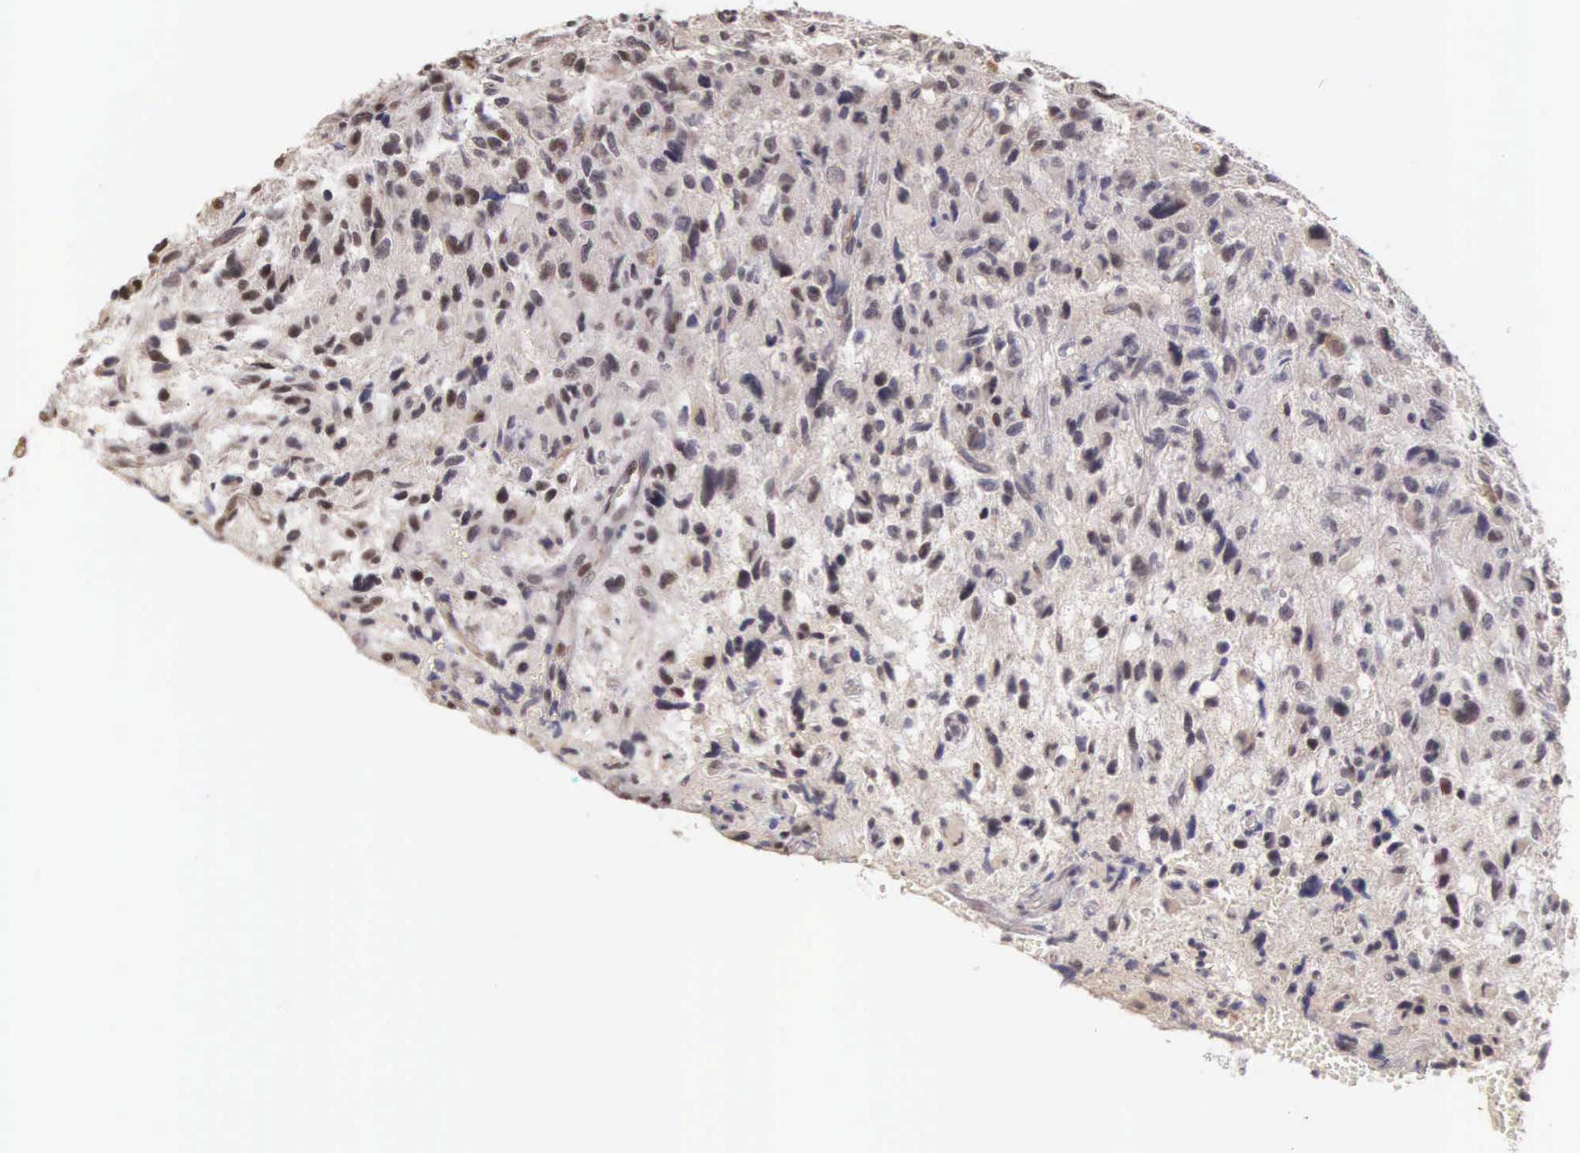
{"staining": {"intensity": "moderate", "quantity": "<25%", "location": "nuclear"}, "tissue": "glioma", "cell_type": "Tumor cells", "image_type": "cancer", "snomed": [{"axis": "morphology", "description": "Glioma, malignant, High grade"}, {"axis": "topography", "description": "Brain"}], "caption": "Human malignant glioma (high-grade) stained with a protein marker exhibits moderate staining in tumor cells.", "gene": "HMGXB4", "patient": {"sex": "female", "age": 60}}